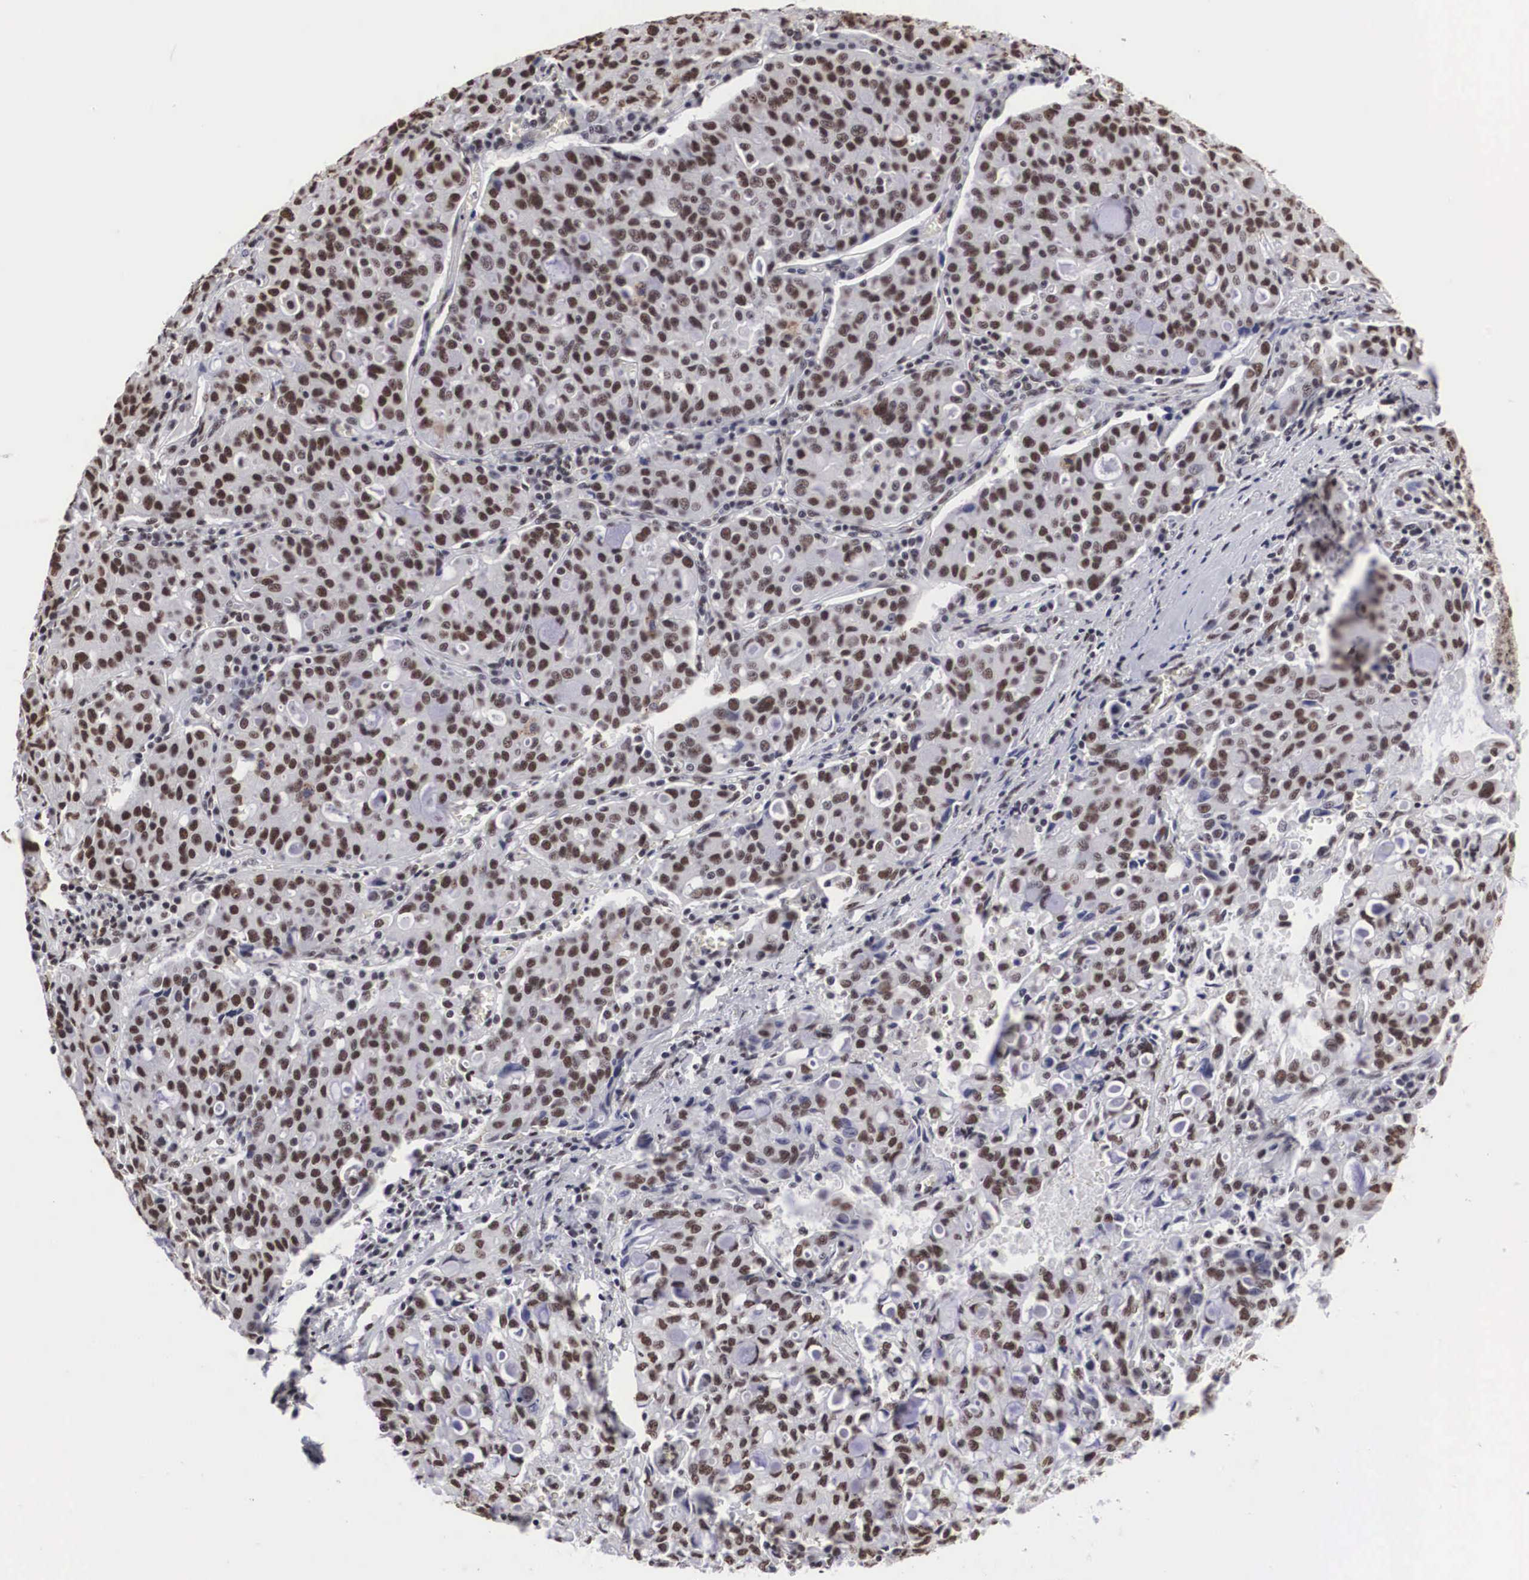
{"staining": {"intensity": "moderate", "quantity": ">75%", "location": "nuclear"}, "tissue": "lung cancer", "cell_type": "Tumor cells", "image_type": "cancer", "snomed": [{"axis": "morphology", "description": "Adenocarcinoma, NOS"}, {"axis": "topography", "description": "Lung"}], "caption": "An IHC photomicrograph of neoplastic tissue is shown. Protein staining in brown highlights moderate nuclear positivity in lung cancer within tumor cells.", "gene": "ACIN1", "patient": {"sex": "female", "age": 44}}